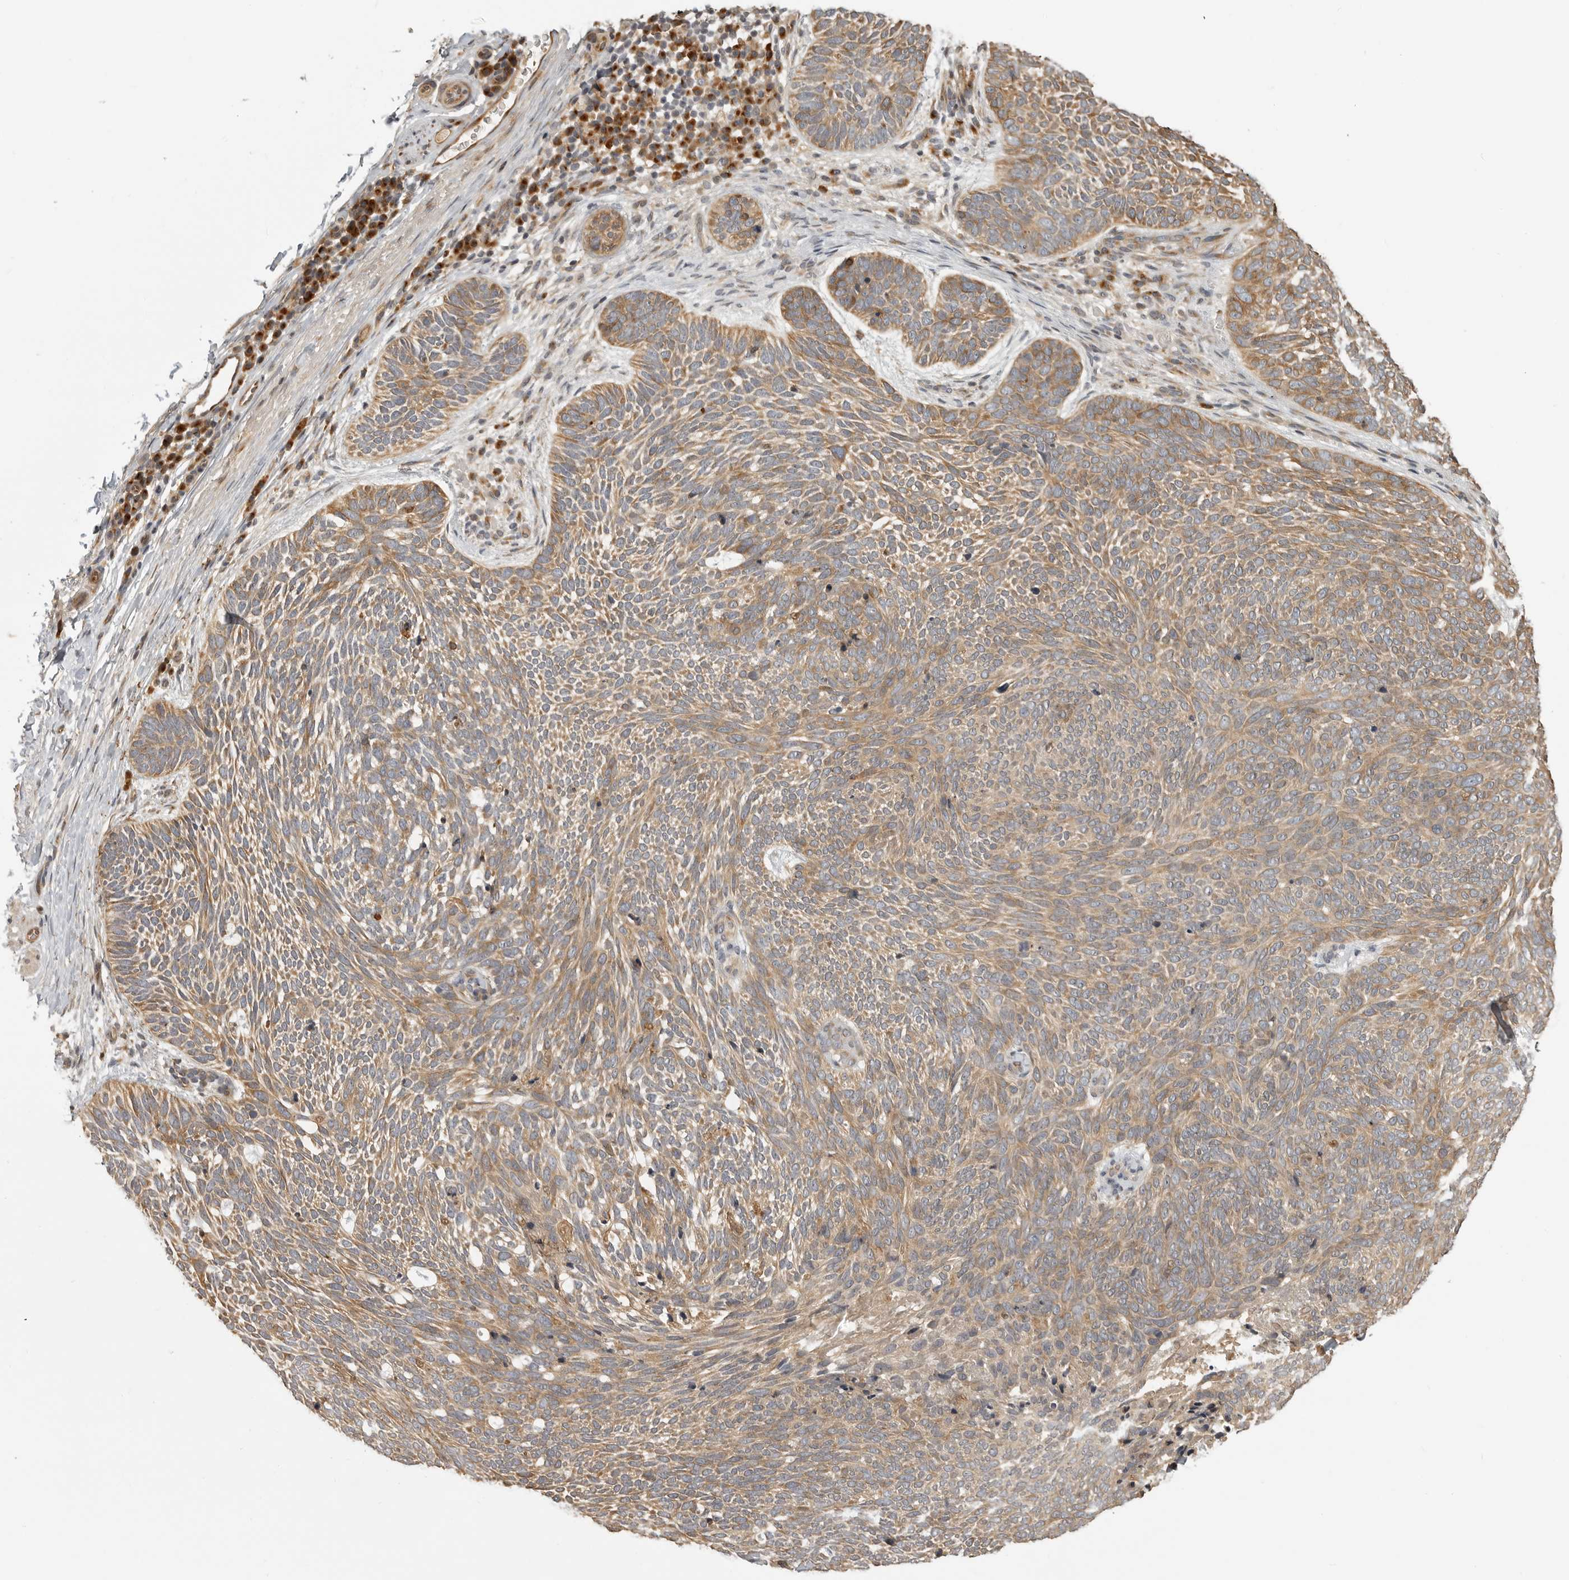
{"staining": {"intensity": "moderate", "quantity": ">75%", "location": "cytoplasmic/membranous"}, "tissue": "skin cancer", "cell_type": "Tumor cells", "image_type": "cancer", "snomed": [{"axis": "morphology", "description": "Basal cell carcinoma"}, {"axis": "topography", "description": "Skin"}], "caption": "High-power microscopy captured an immunohistochemistry (IHC) micrograph of skin basal cell carcinoma, revealing moderate cytoplasmic/membranous expression in approximately >75% of tumor cells.", "gene": "IDO1", "patient": {"sex": "female", "age": 85}}